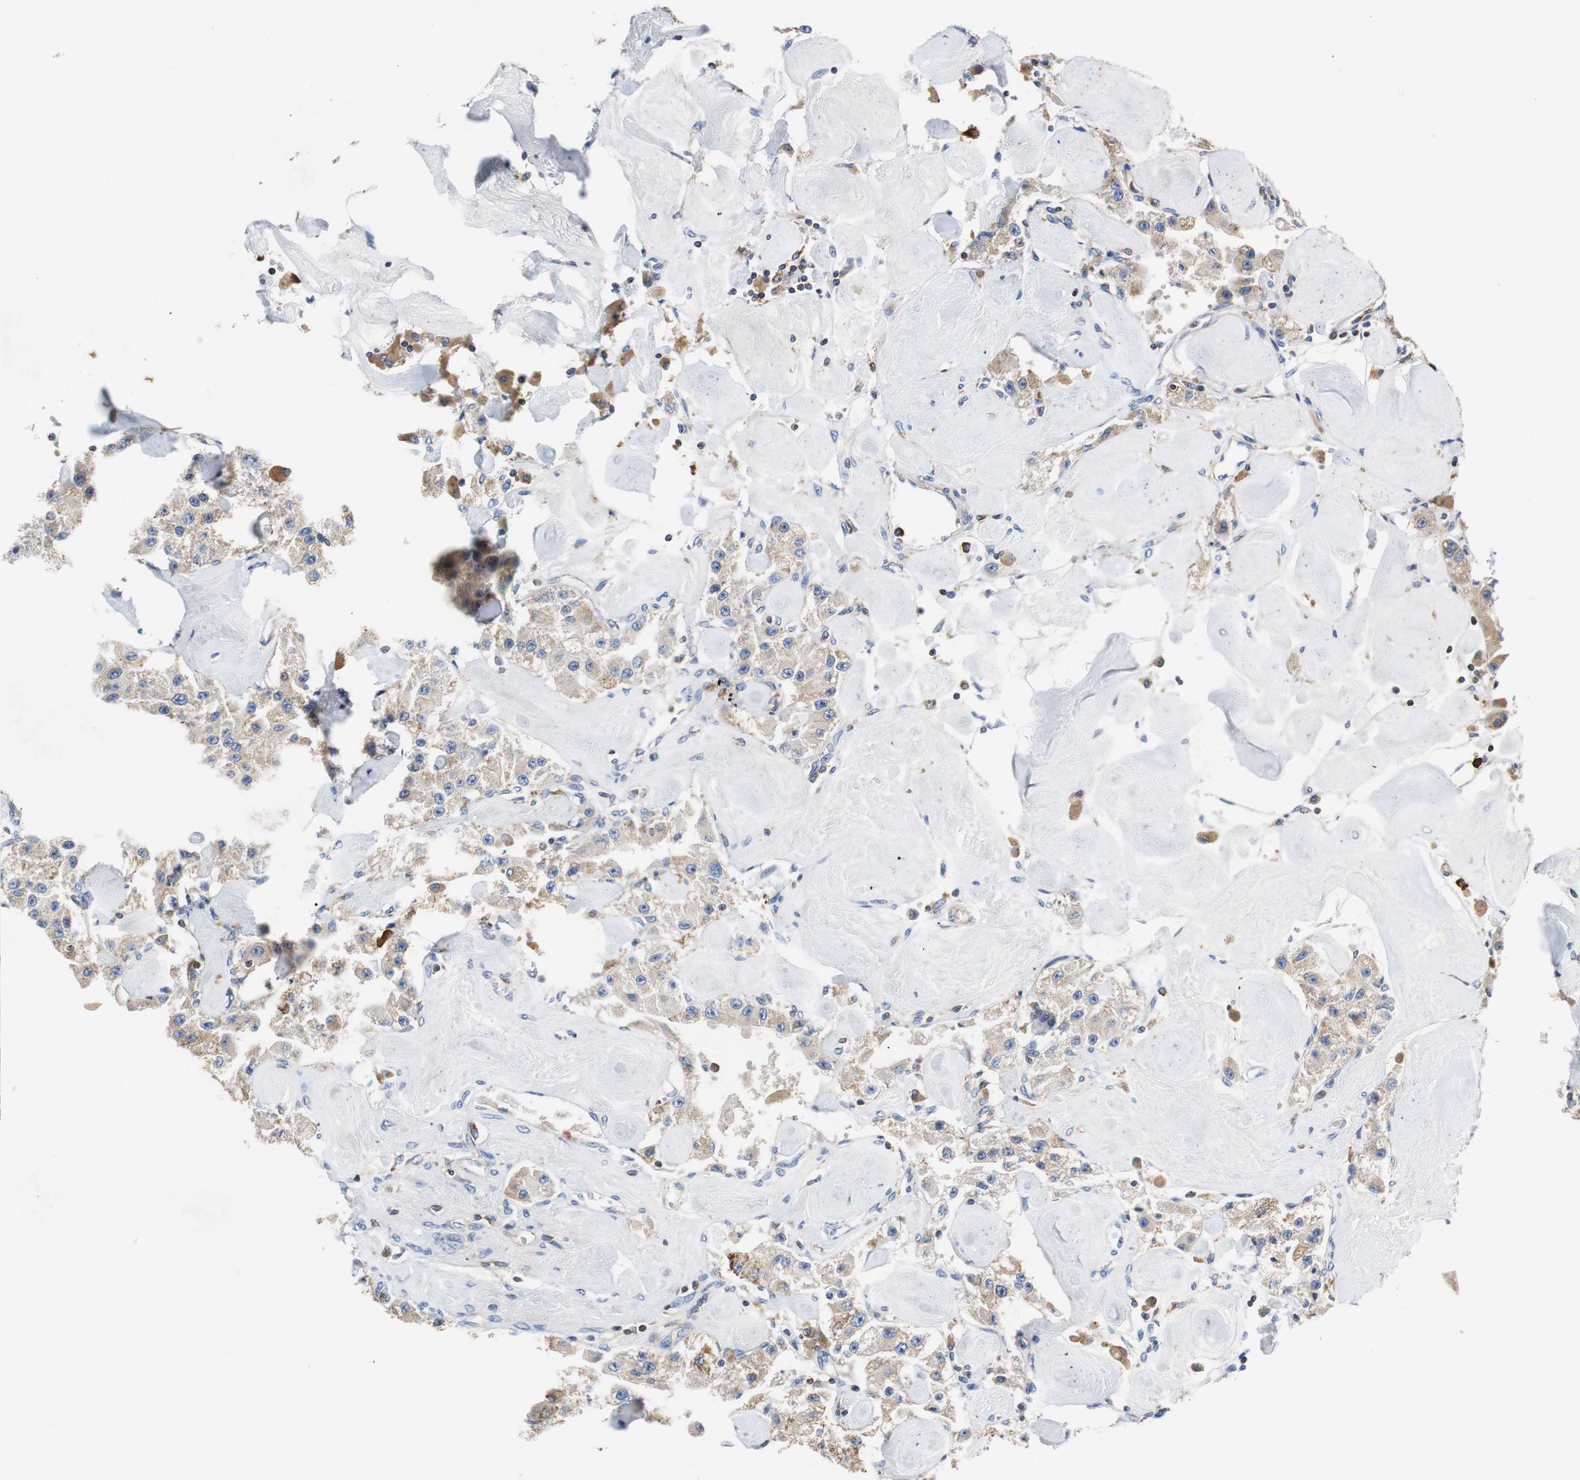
{"staining": {"intensity": "moderate", "quantity": "25%-75%", "location": "cytoplasmic/membranous"}, "tissue": "carcinoid", "cell_type": "Tumor cells", "image_type": "cancer", "snomed": [{"axis": "morphology", "description": "Carcinoid, malignant, NOS"}, {"axis": "topography", "description": "Pancreas"}], "caption": "The immunohistochemical stain labels moderate cytoplasmic/membranous positivity in tumor cells of carcinoid (malignant) tissue.", "gene": "VAMP8", "patient": {"sex": "male", "age": 41}}